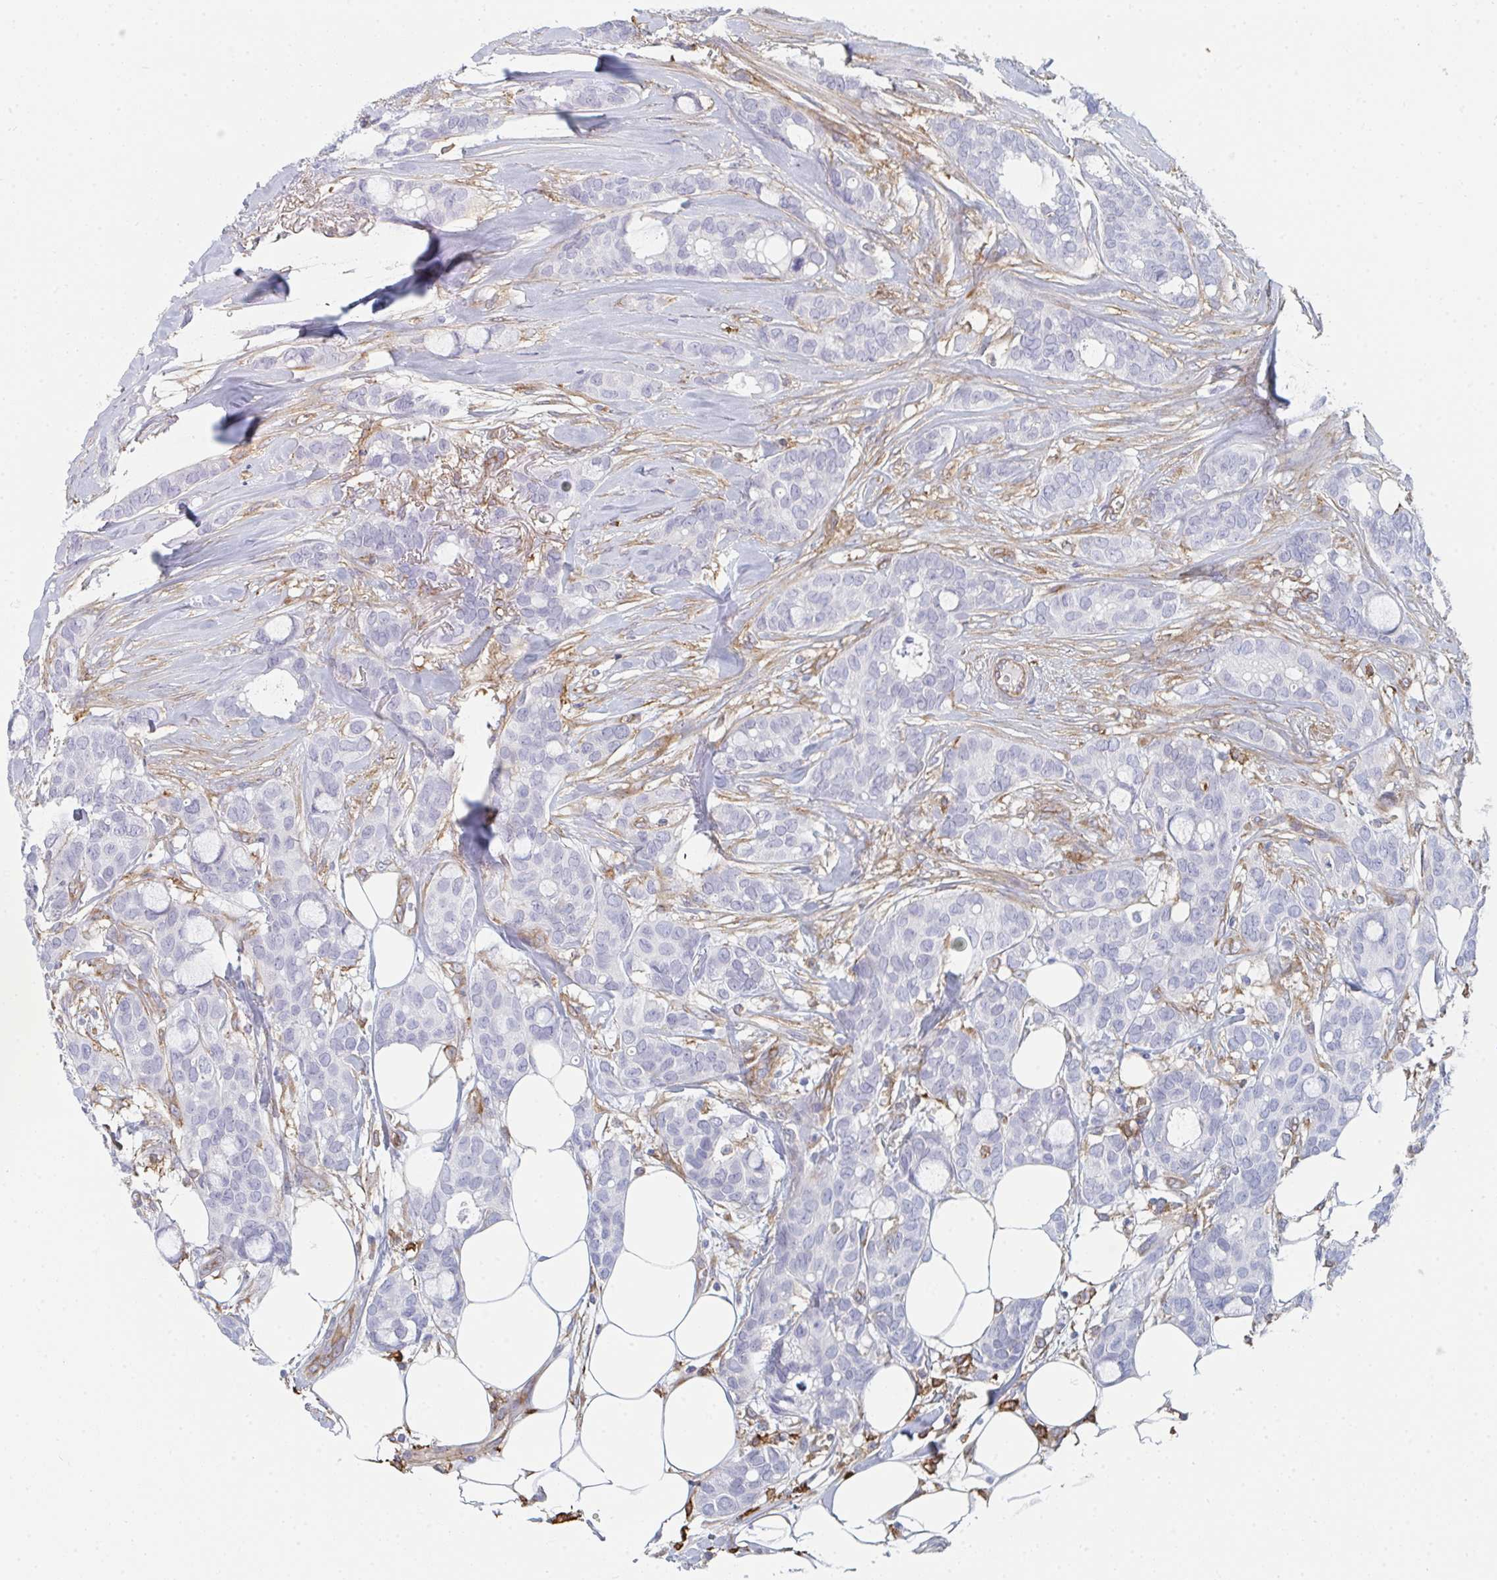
{"staining": {"intensity": "negative", "quantity": "none", "location": "none"}, "tissue": "breast cancer", "cell_type": "Tumor cells", "image_type": "cancer", "snomed": [{"axis": "morphology", "description": "Duct carcinoma"}, {"axis": "topography", "description": "Breast"}], "caption": "Tumor cells show no significant protein positivity in breast cancer (invasive ductal carcinoma).", "gene": "DAB2", "patient": {"sex": "female", "age": 84}}